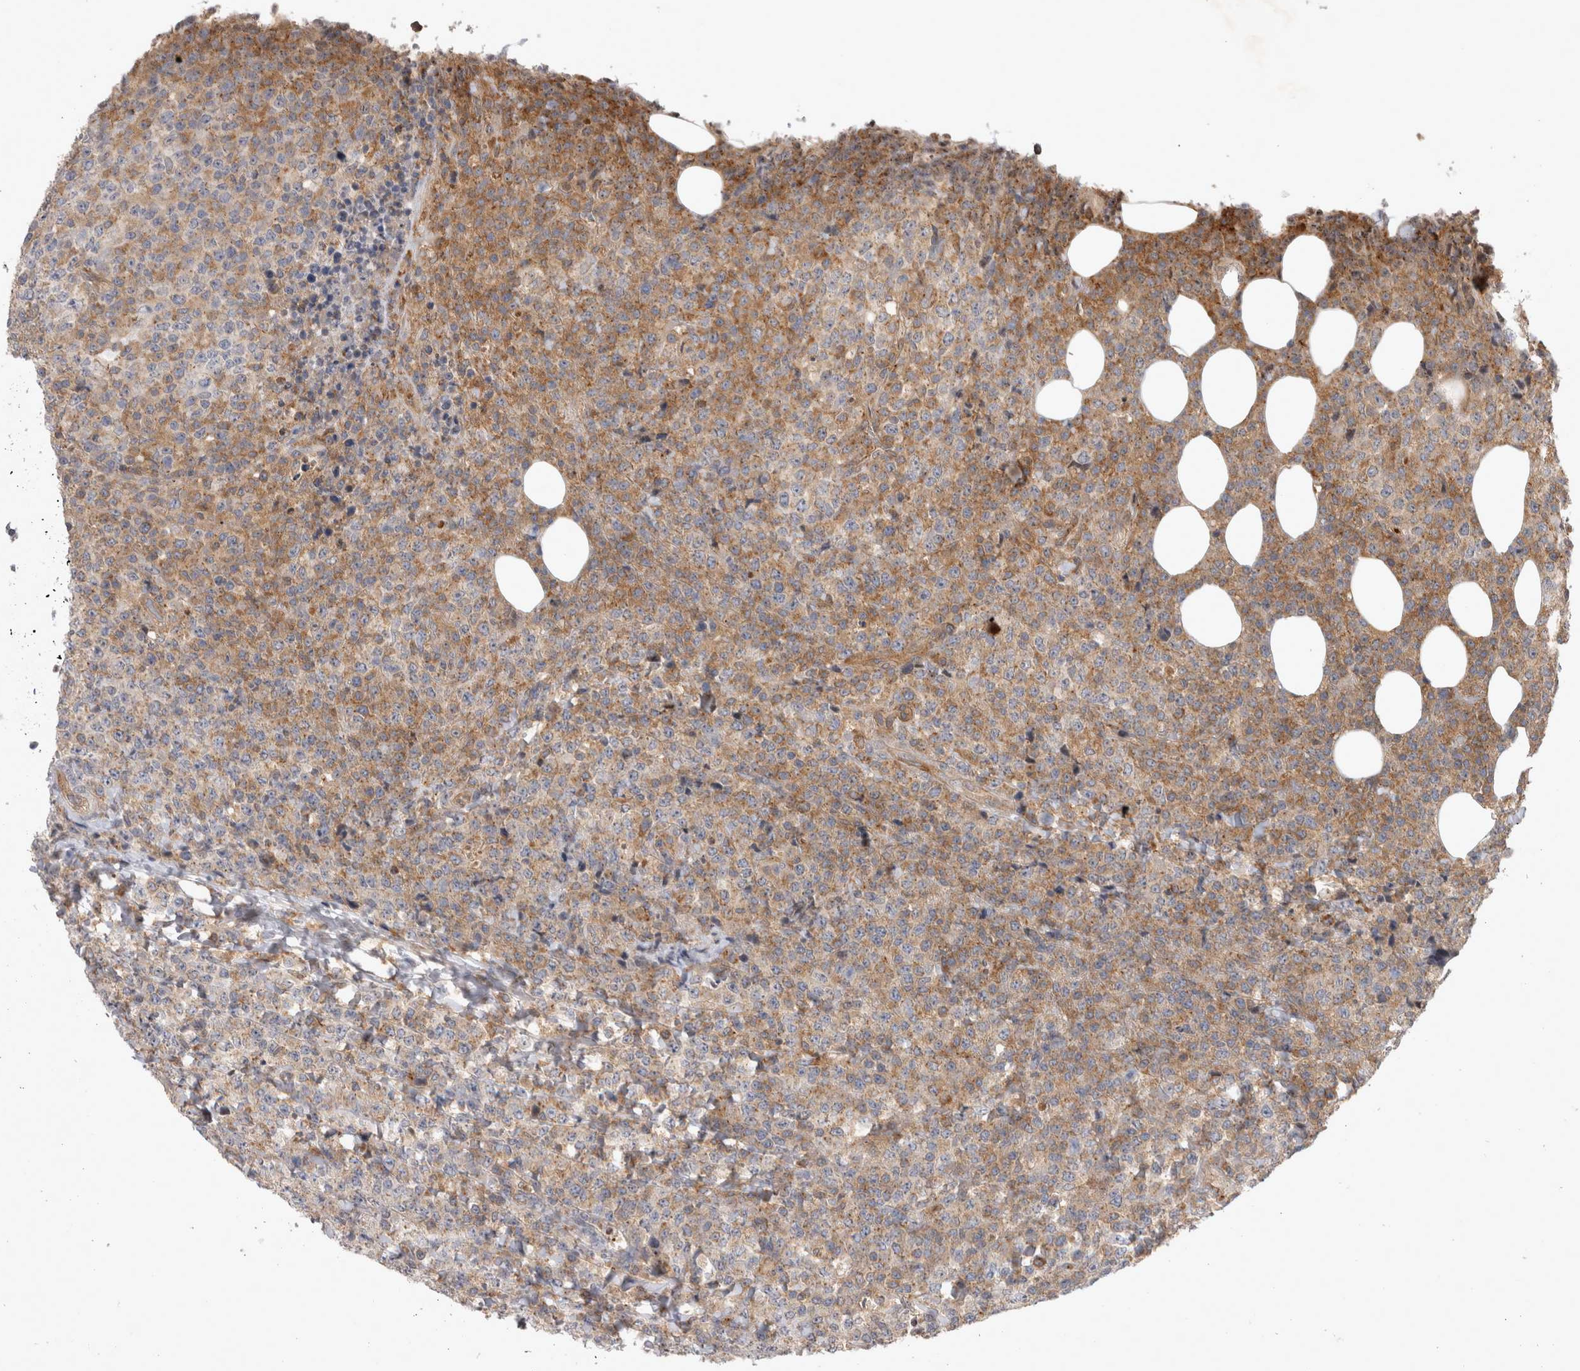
{"staining": {"intensity": "moderate", "quantity": "25%-75%", "location": "cytoplasmic/membranous"}, "tissue": "lymphoma", "cell_type": "Tumor cells", "image_type": "cancer", "snomed": [{"axis": "morphology", "description": "Malignant lymphoma, non-Hodgkin's type, High grade"}, {"axis": "topography", "description": "Lymph node"}], "caption": "Immunohistochemistry (DAB (3,3'-diaminobenzidine)) staining of human lymphoma shows moderate cytoplasmic/membranous protein positivity in about 25%-75% of tumor cells.", "gene": "IFI44", "patient": {"sex": "male", "age": 13}}